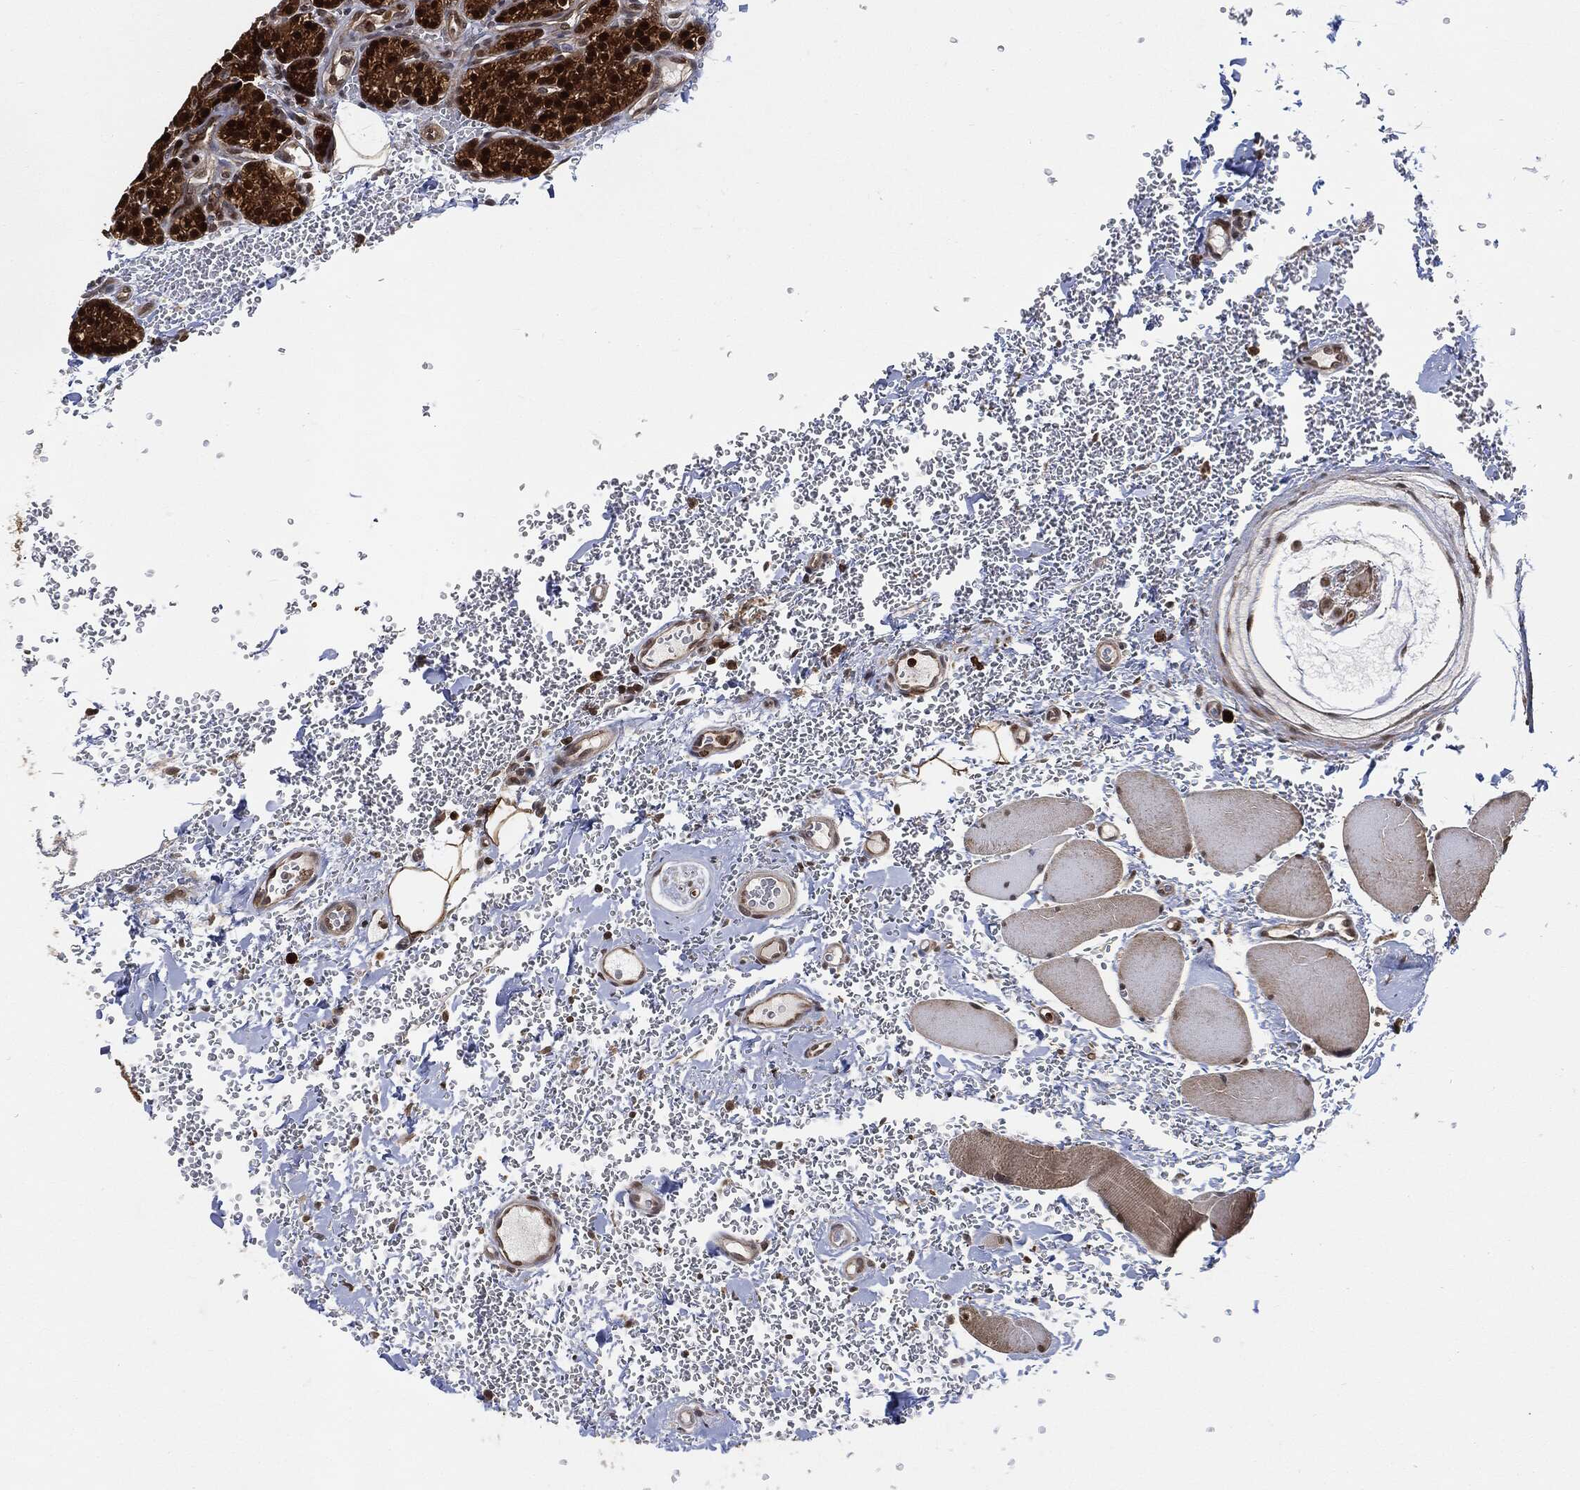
{"staining": {"intensity": "strong", "quantity": ">75%", "location": "cytoplasmic/membranous,nuclear"}, "tissue": "parathyroid gland", "cell_type": "Glandular cells", "image_type": "normal", "snomed": [{"axis": "morphology", "description": "Normal tissue, NOS"}, {"axis": "topography", "description": "Parathyroid gland"}], "caption": "Immunohistochemistry (IHC) (DAB (3,3'-diaminobenzidine)) staining of unremarkable parathyroid gland shows strong cytoplasmic/membranous,nuclear protein positivity in approximately >75% of glandular cells. The protein is stained brown, and the nuclei are stained in blue (DAB IHC with brightfield microscopy, high magnification).", "gene": "CUTA", "patient": {"sex": "female", "age": 67}}